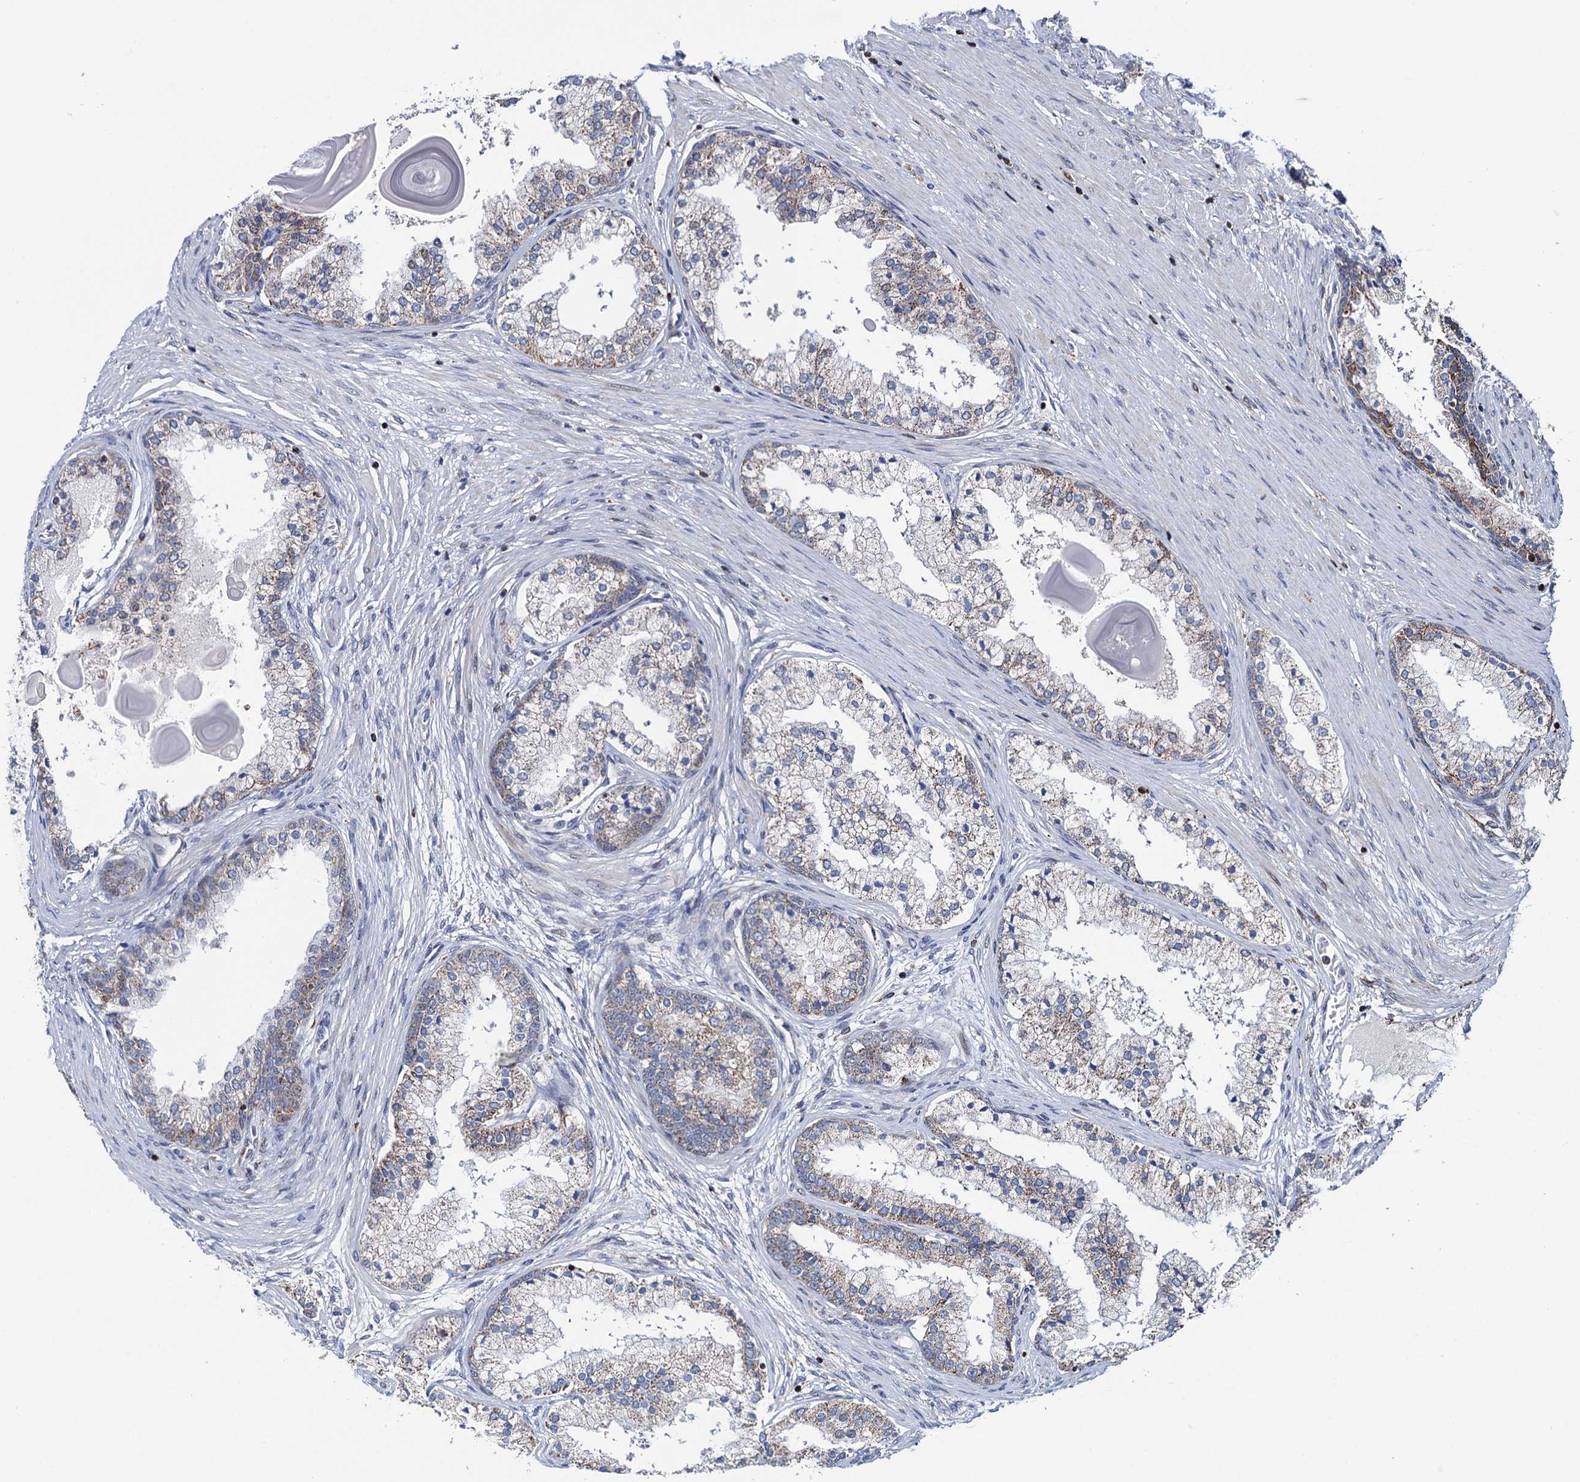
{"staining": {"intensity": "weak", "quantity": "<25%", "location": "cytoplasmic/membranous"}, "tissue": "prostate cancer", "cell_type": "Tumor cells", "image_type": "cancer", "snomed": [{"axis": "morphology", "description": "Adenocarcinoma, Low grade"}, {"axis": "topography", "description": "Prostate"}], "caption": "There is no significant staining in tumor cells of adenocarcinoma (low-grade) (prostate).", "gene": "CCDC102A", "patient": {"sex": "male", "age": 59}}